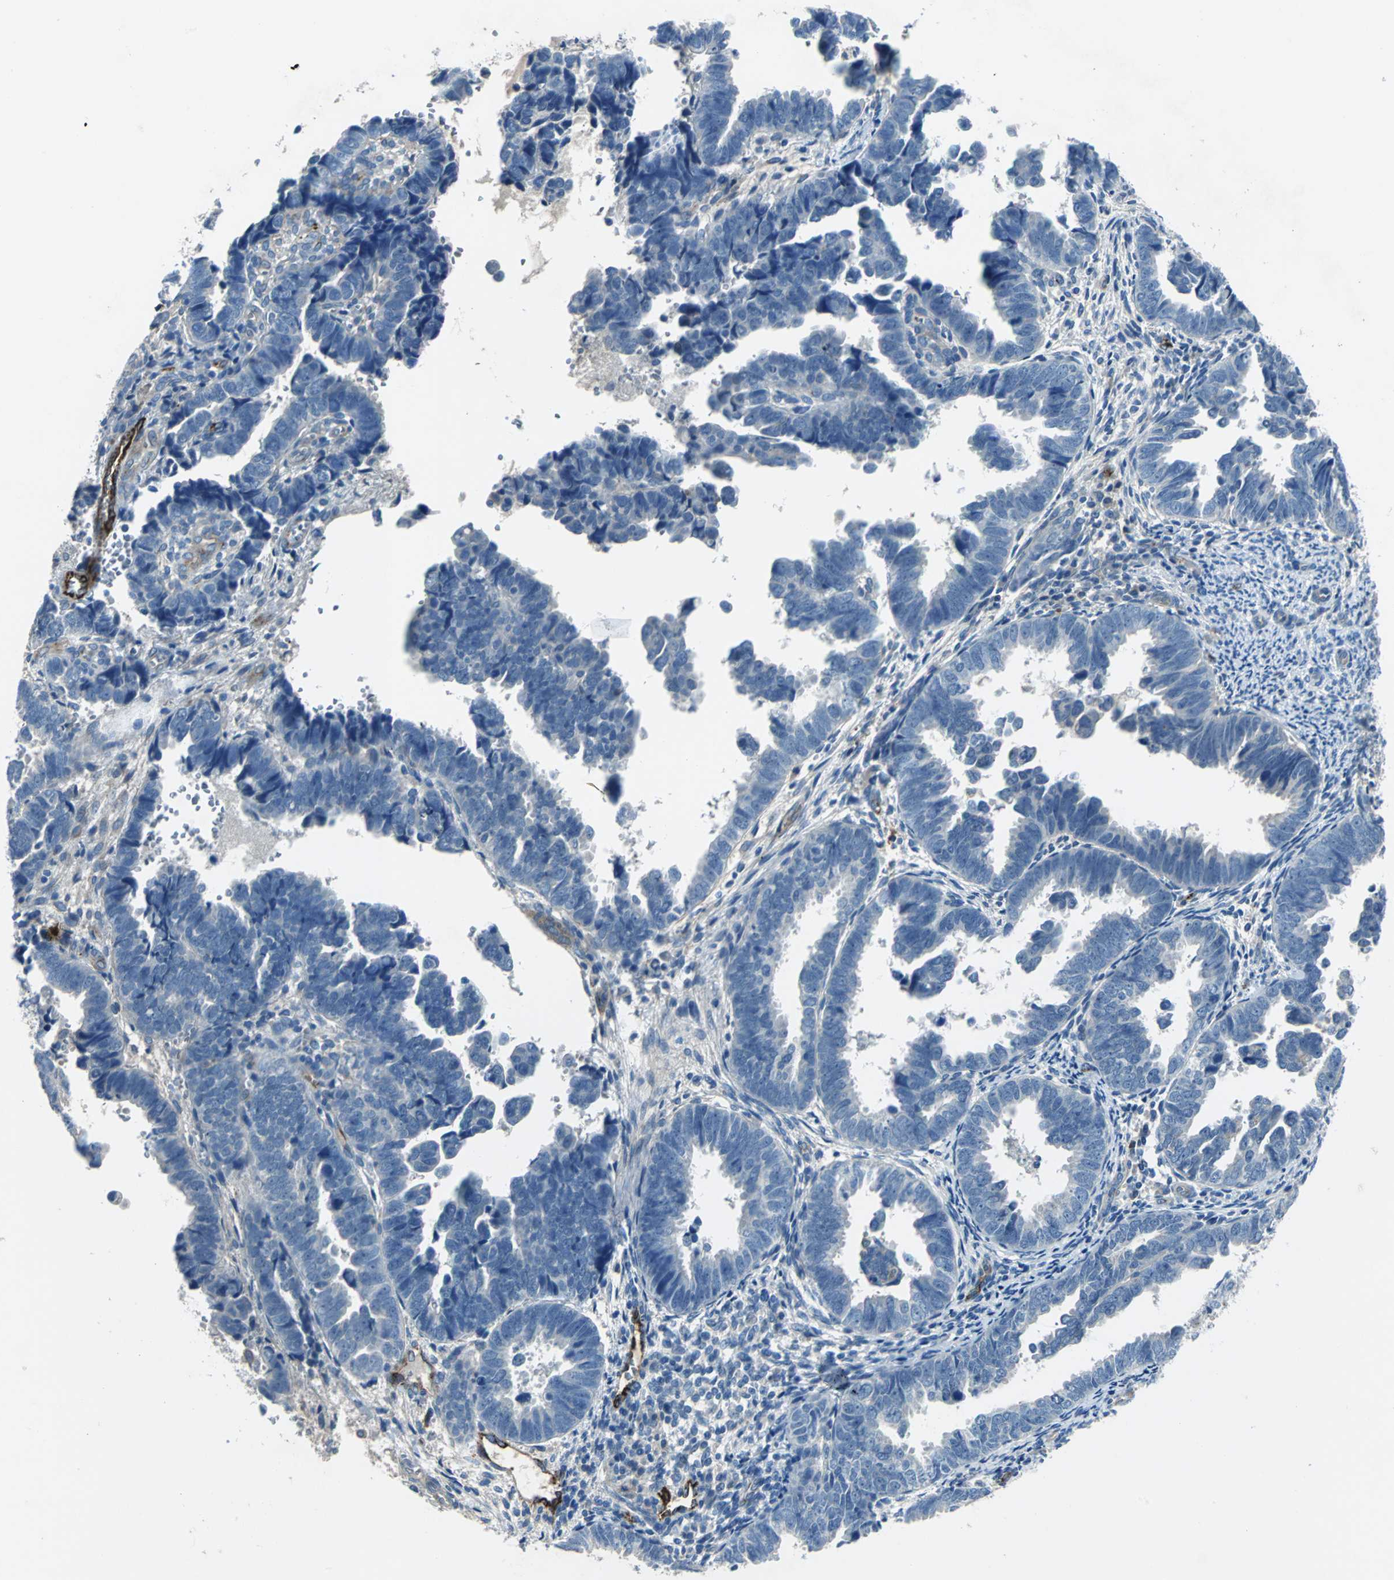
{"staining": {"intensity": "negative", "quantity": "none", "location": "none"}, "tissue": "endometrial cancer", "cell_type": "Tumor cells", "image_type": "cancer", "snomed": [{"axis": "morphology", "description": "Adenocarcinoma, NOS"}, {"axis": "topography", "description": "Endometrium"}], "caption": "Tumor cells are negative for brown protein staining in endometrial cancer.", "gene": "SELP", "patient": {"sex": "female", "age": 75}}